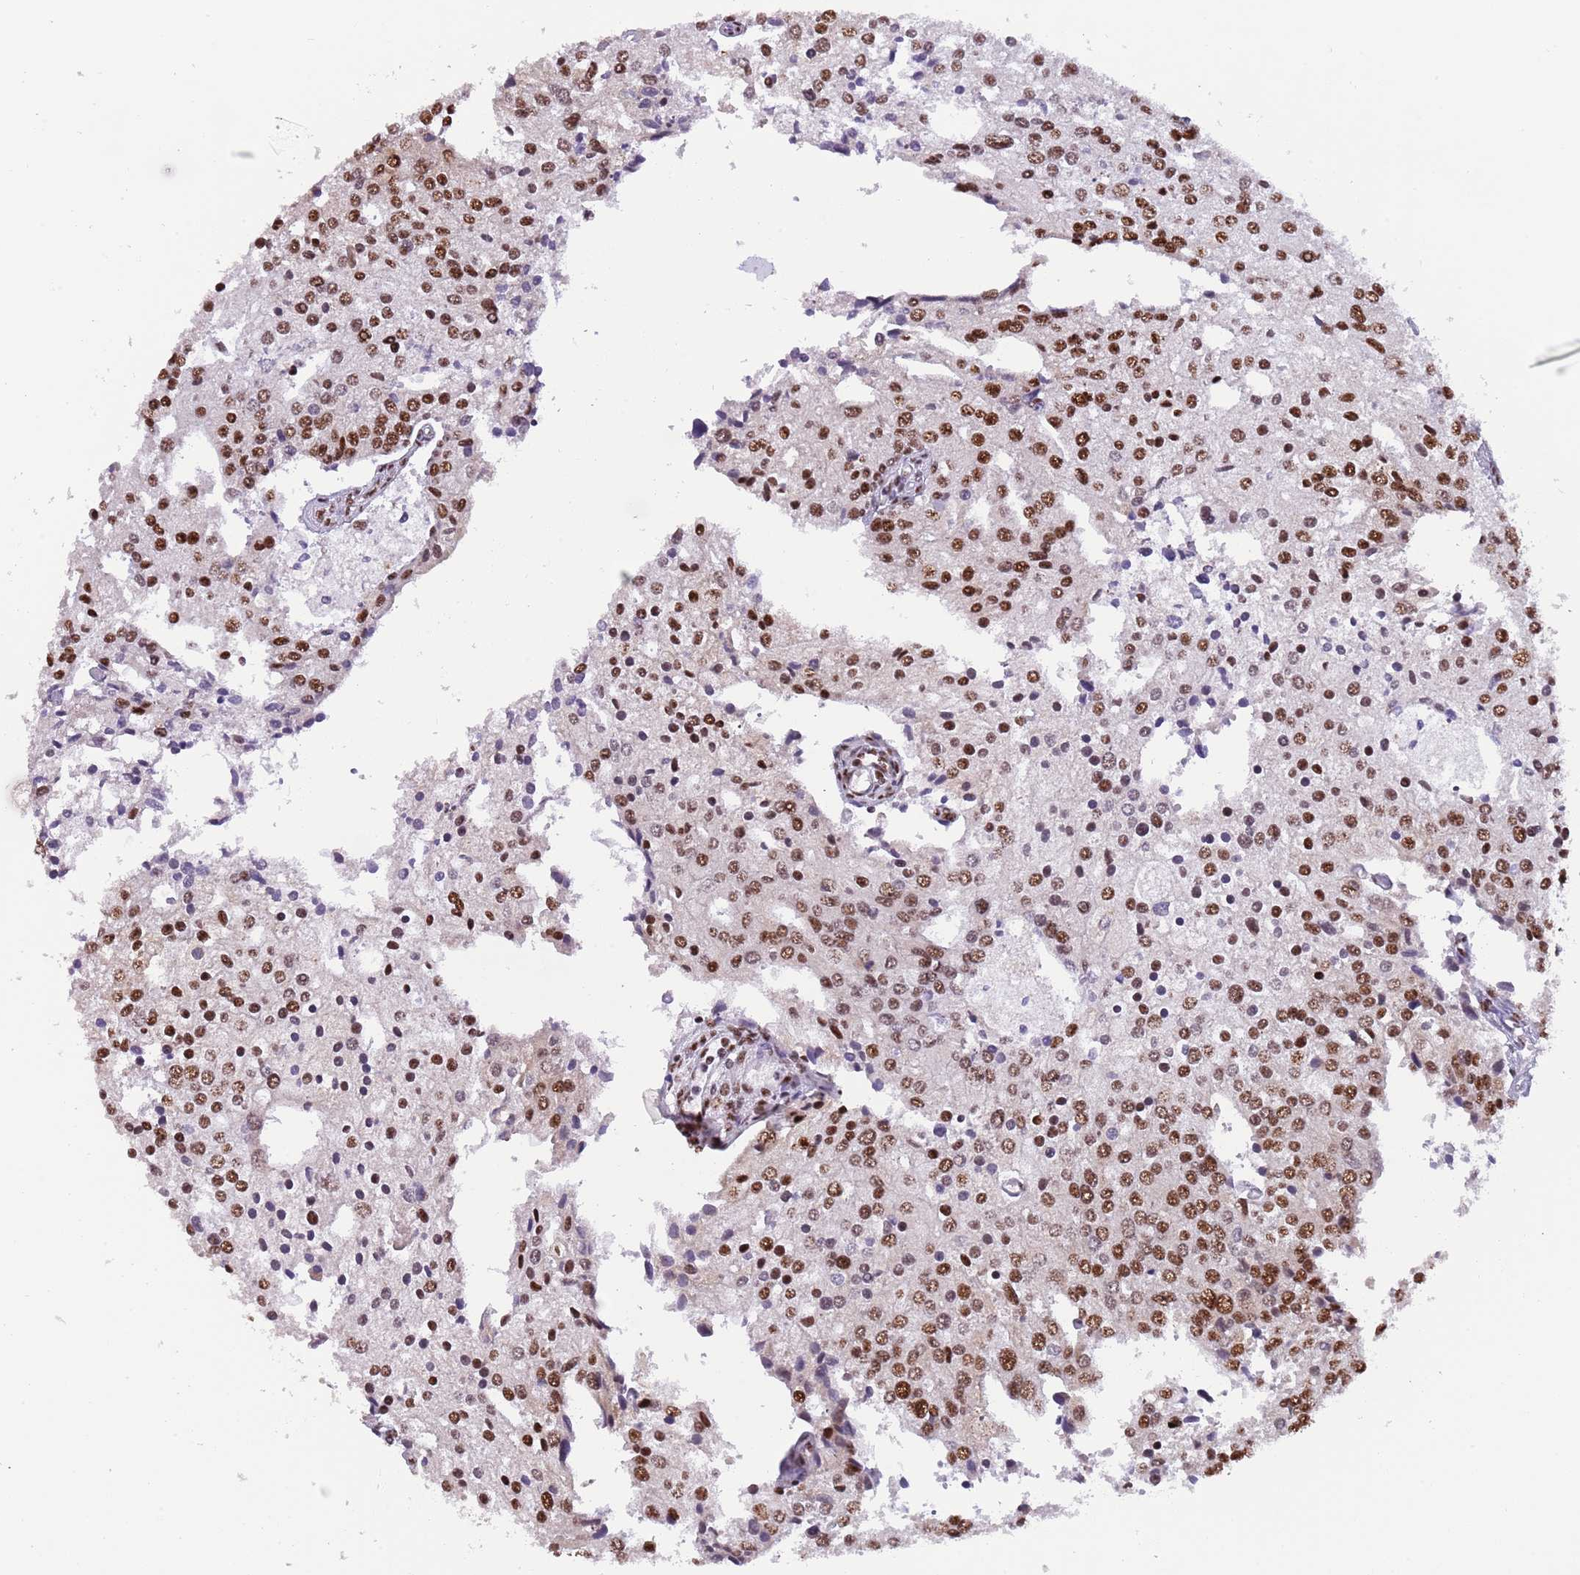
{"staining": {"intensity": "strong", "quantity": ">75%", "location": "nuclear"}, "tissue": "prostate cancer", "cell_type": "Tumor cells", "image_type": "cancer", "snomed": [{"axis": "morphology", "description": "Adenocarcinoma, High grade"}, {"axis": "topography", "description": "Prostate"}], "caption": "Immunohistochemical staining of human prostate cancer (adenocarcinoma (high-grade)) demonstrates strong nuclear protein staining in about >75% of tumor cells. The staining was performed using DAB, with brown indicating positive protein expression. Nuclei are stained blue with hematoxylin.", "gene": "SF3A2", "patient": {"sex": "male", "age": 62}}